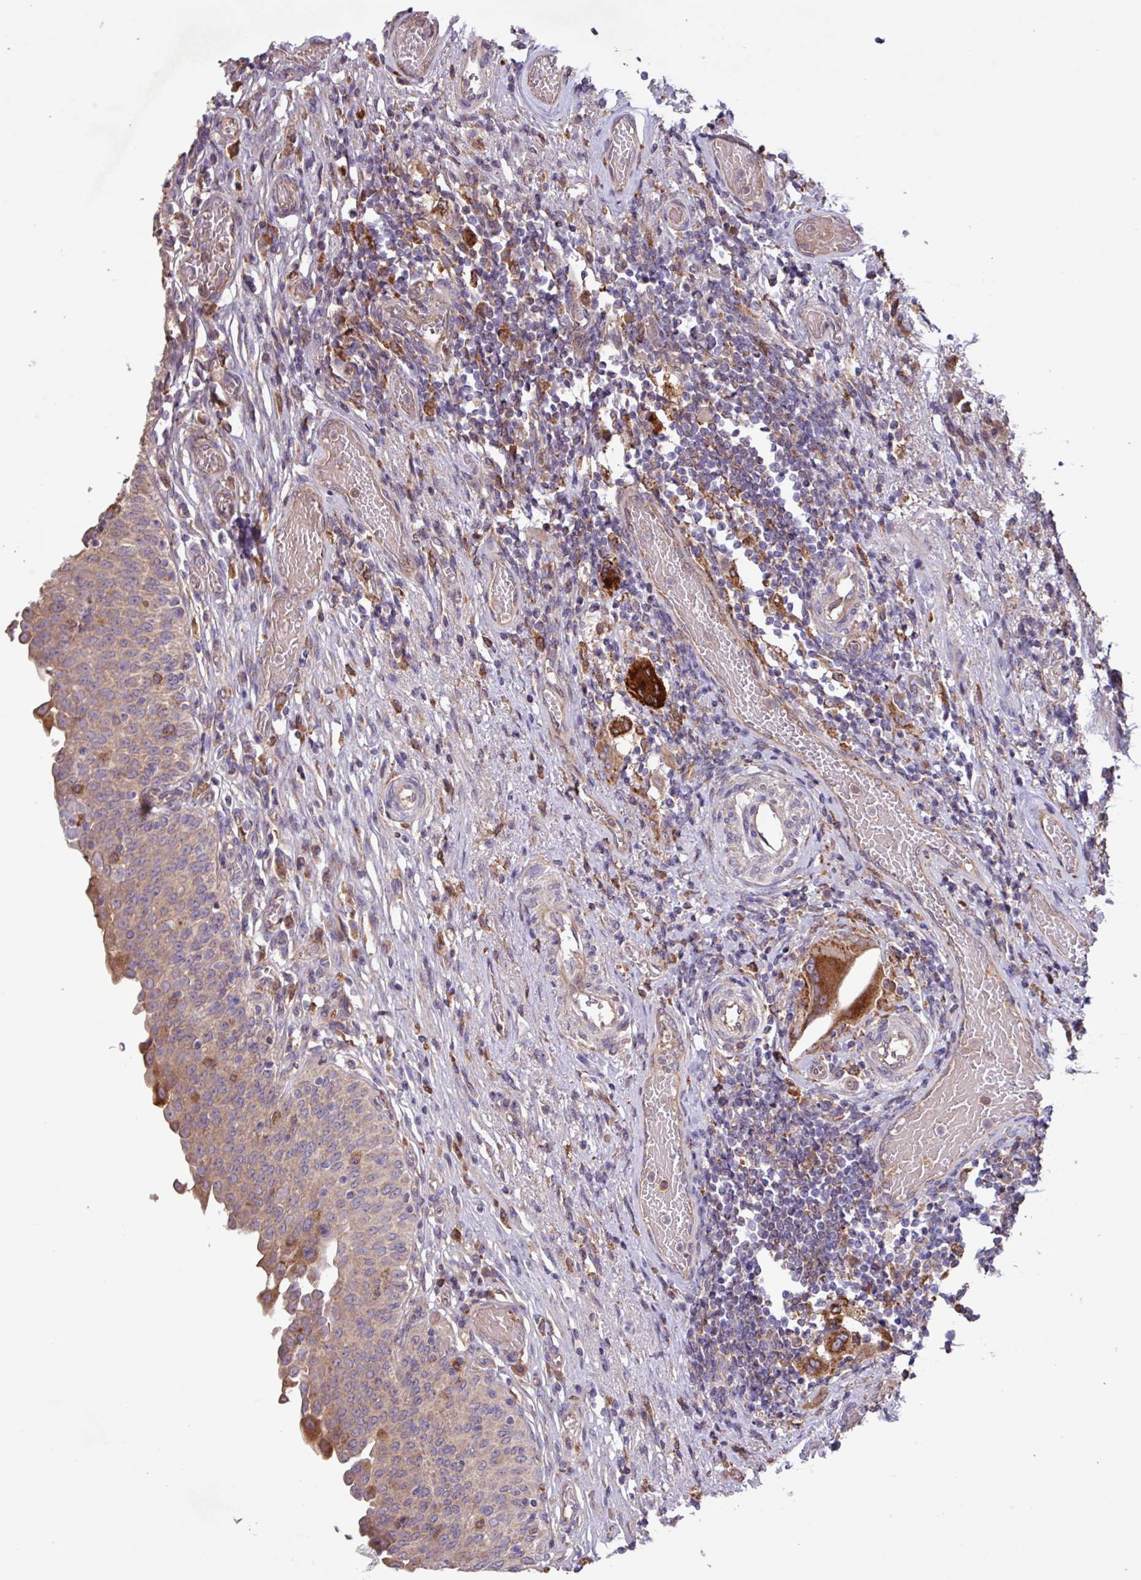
{"staining": {"intensity": "strong", "quantity": "<25%", "location": "cytoplasmic/membranous"}, "tissue": "urinary bladder", "cell_type": "Urothelial cells", "image_type": "normal", "snomed": [{"axis": "morphology", "description": "Normal tissue, NOS"}, {"axis": "topography", "description": "Urinary bladder"}], "caption": "Protein expression analysis of unremarkable urinary bladder reveals strong cytoplasmic/membranous positivity in about <25% of urothelial cells. The protein is stained brown, and the nuclei are stained in blue (DAB IHC with brightfield microscopy, high magnification).", "gene": "PTPRQ", "patient": {"sex": "male", "age": 71}}